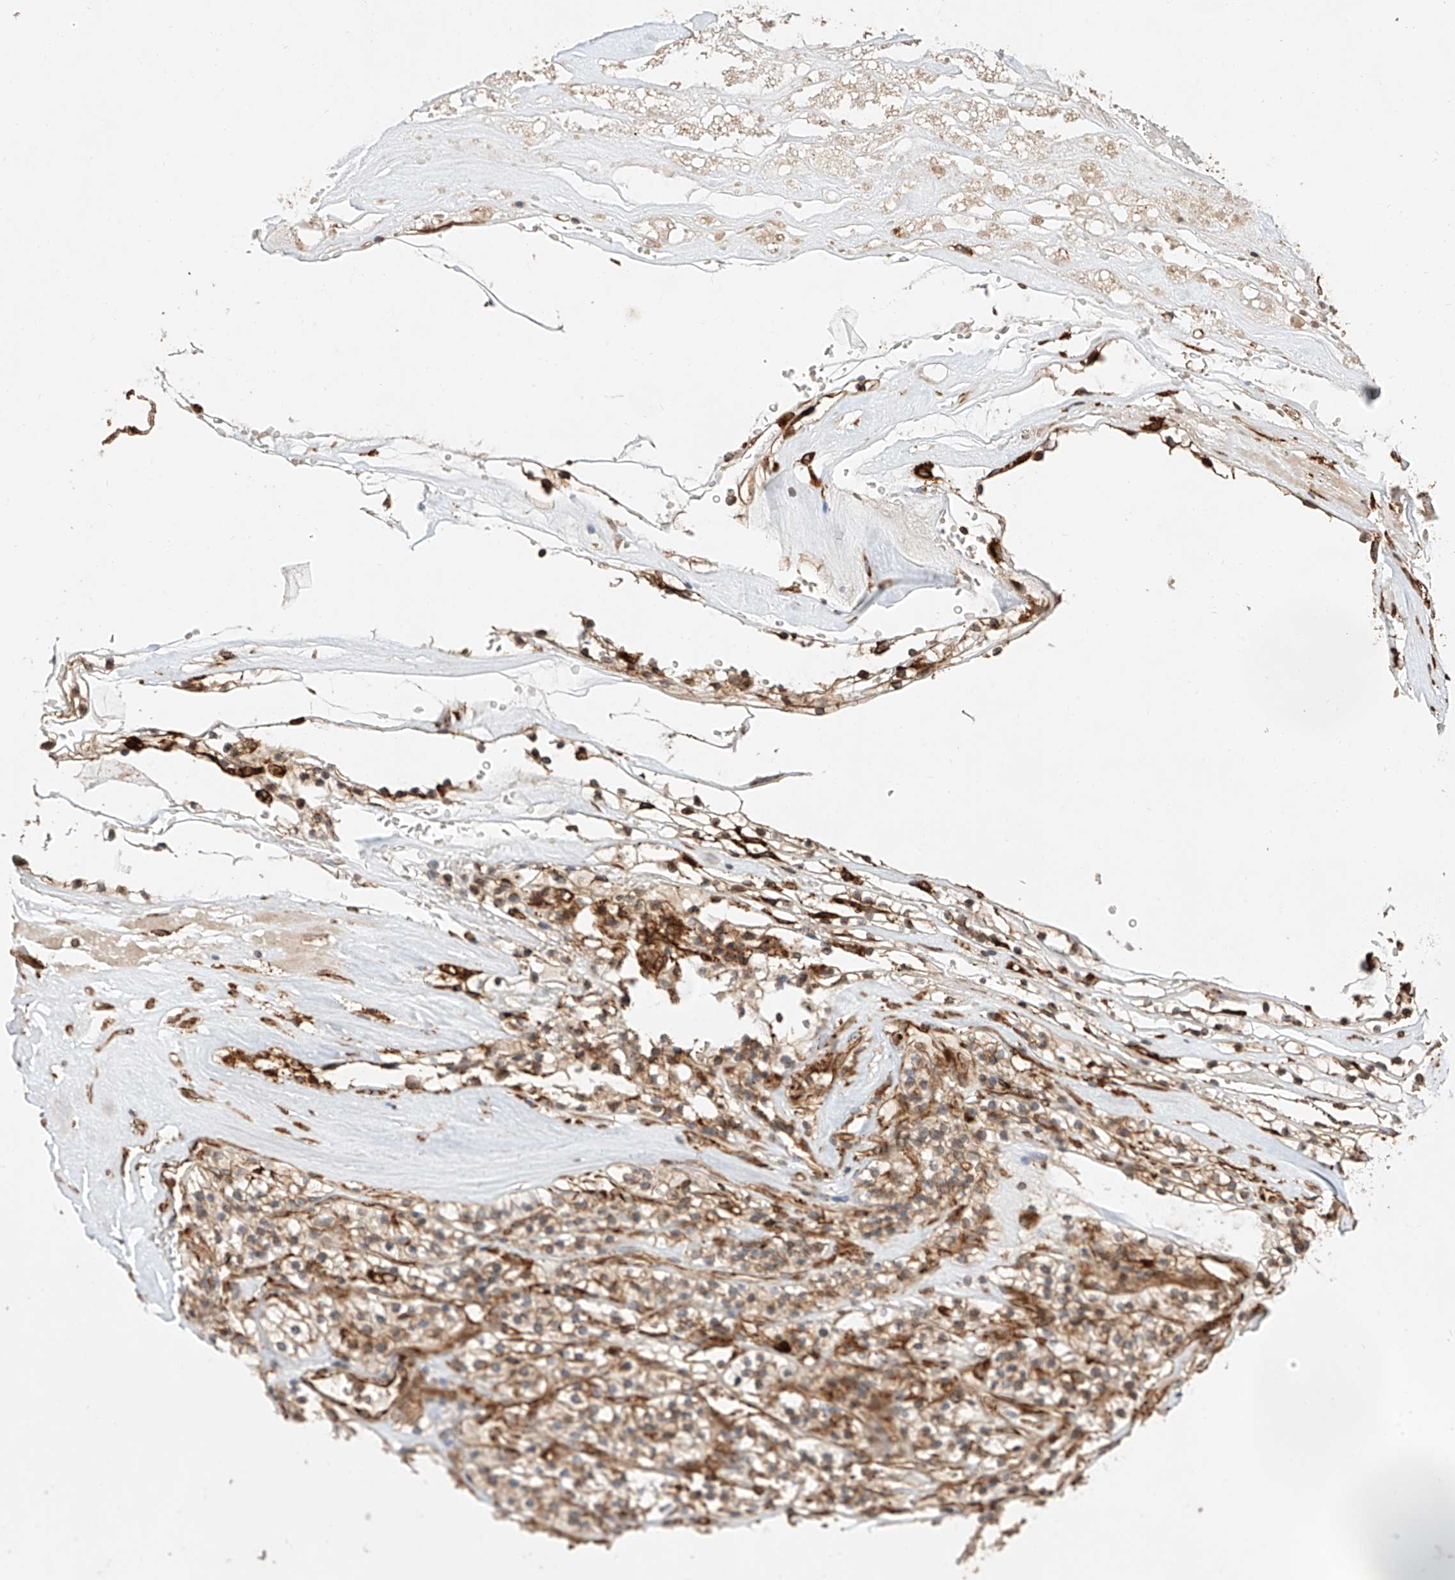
{"staining": {"intensity": "moderate", "quantity": ">75%", "location": "cytoplasmic/membranous"}, "tissue": "renal cancer", "cell_type": "Tumor cells", "image_type": "cancer", "snomed": [{"axis": "morphology", "description": "Adenocarcinoma, NOS"}, {"axis": "topography", "description": "Kidney"}], "caption": "Protein expression analysis of human renal cancer reveals moderate cytoplasmic/membranous staining in about >75% of tumor cells. The staining was performed using DAB (3,3'-diaminobenzidine) to visualize the protein expression in brown, while the nuclei were stained in blue with hematoxylin (Magnification: 20x).", "gene": "ZNF84", "patient": {"sex": "female", "age": 57}}